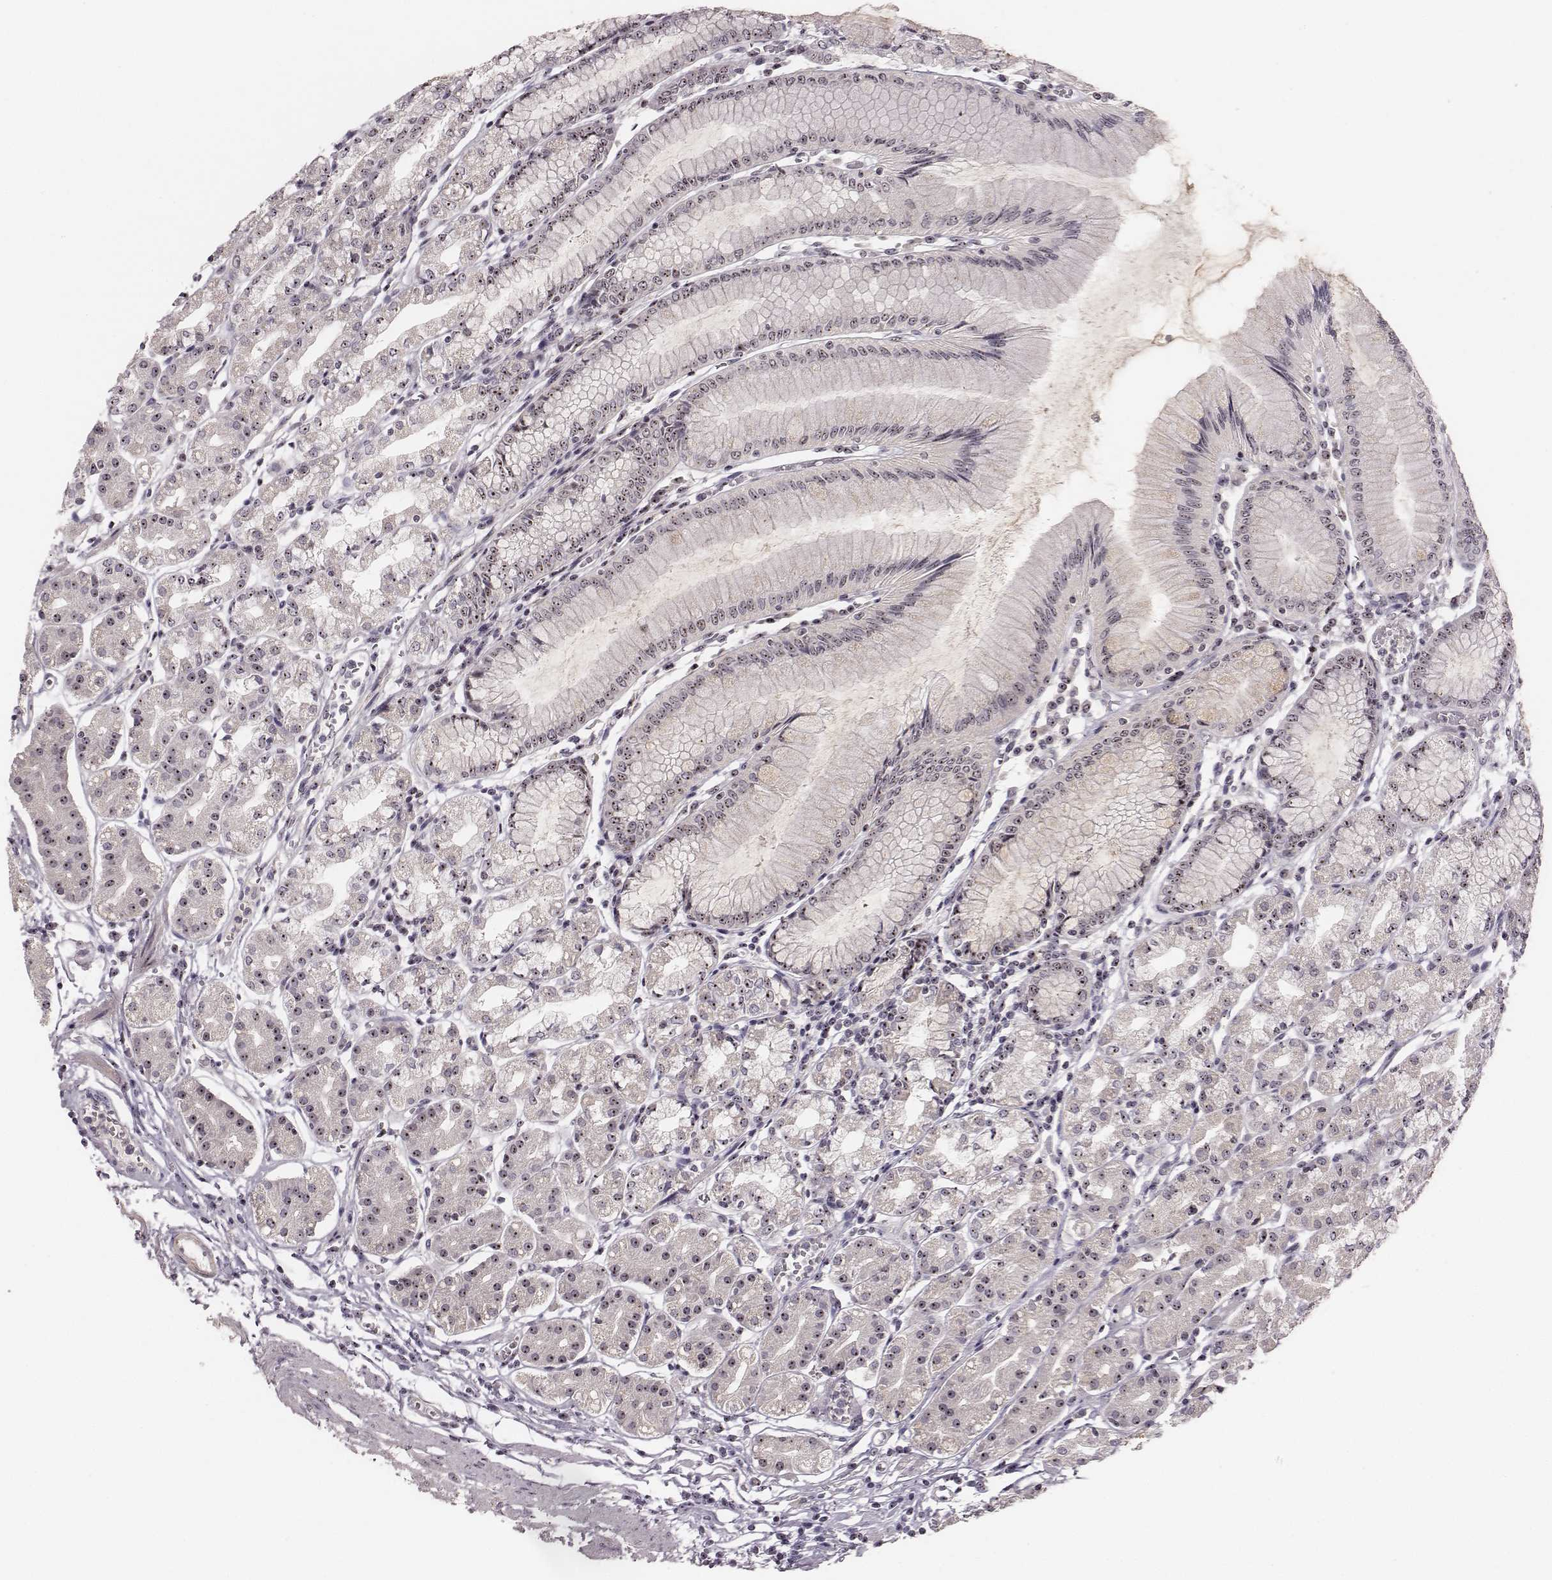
{"staining": {"intensity": "weak", "quantity": ">75%", "location": "nuclear"}, "tissue": "stomach", "cell_type": "Glandular cells", "image_type": "normal", "snomed": [{"axis": "morphology", "description": "Normal tissue, NOS"}, {"axis": "topography", "description": "Skeletal muscle"}, {"axis": "topography", "description": "Stomach"}], "caption": "Immunohistochemistry (IHC) (DAB) staining of unremarkable stomach reveals weak nuclear protein positivity in about >75% of glandular cells. The staining is performed using DAB brown chromogen to label protein expression. The nuclei are counter-stained blue using hematoxylin.", "gene": "NOP56", "patient": {"sex": "female", "age": 57}}